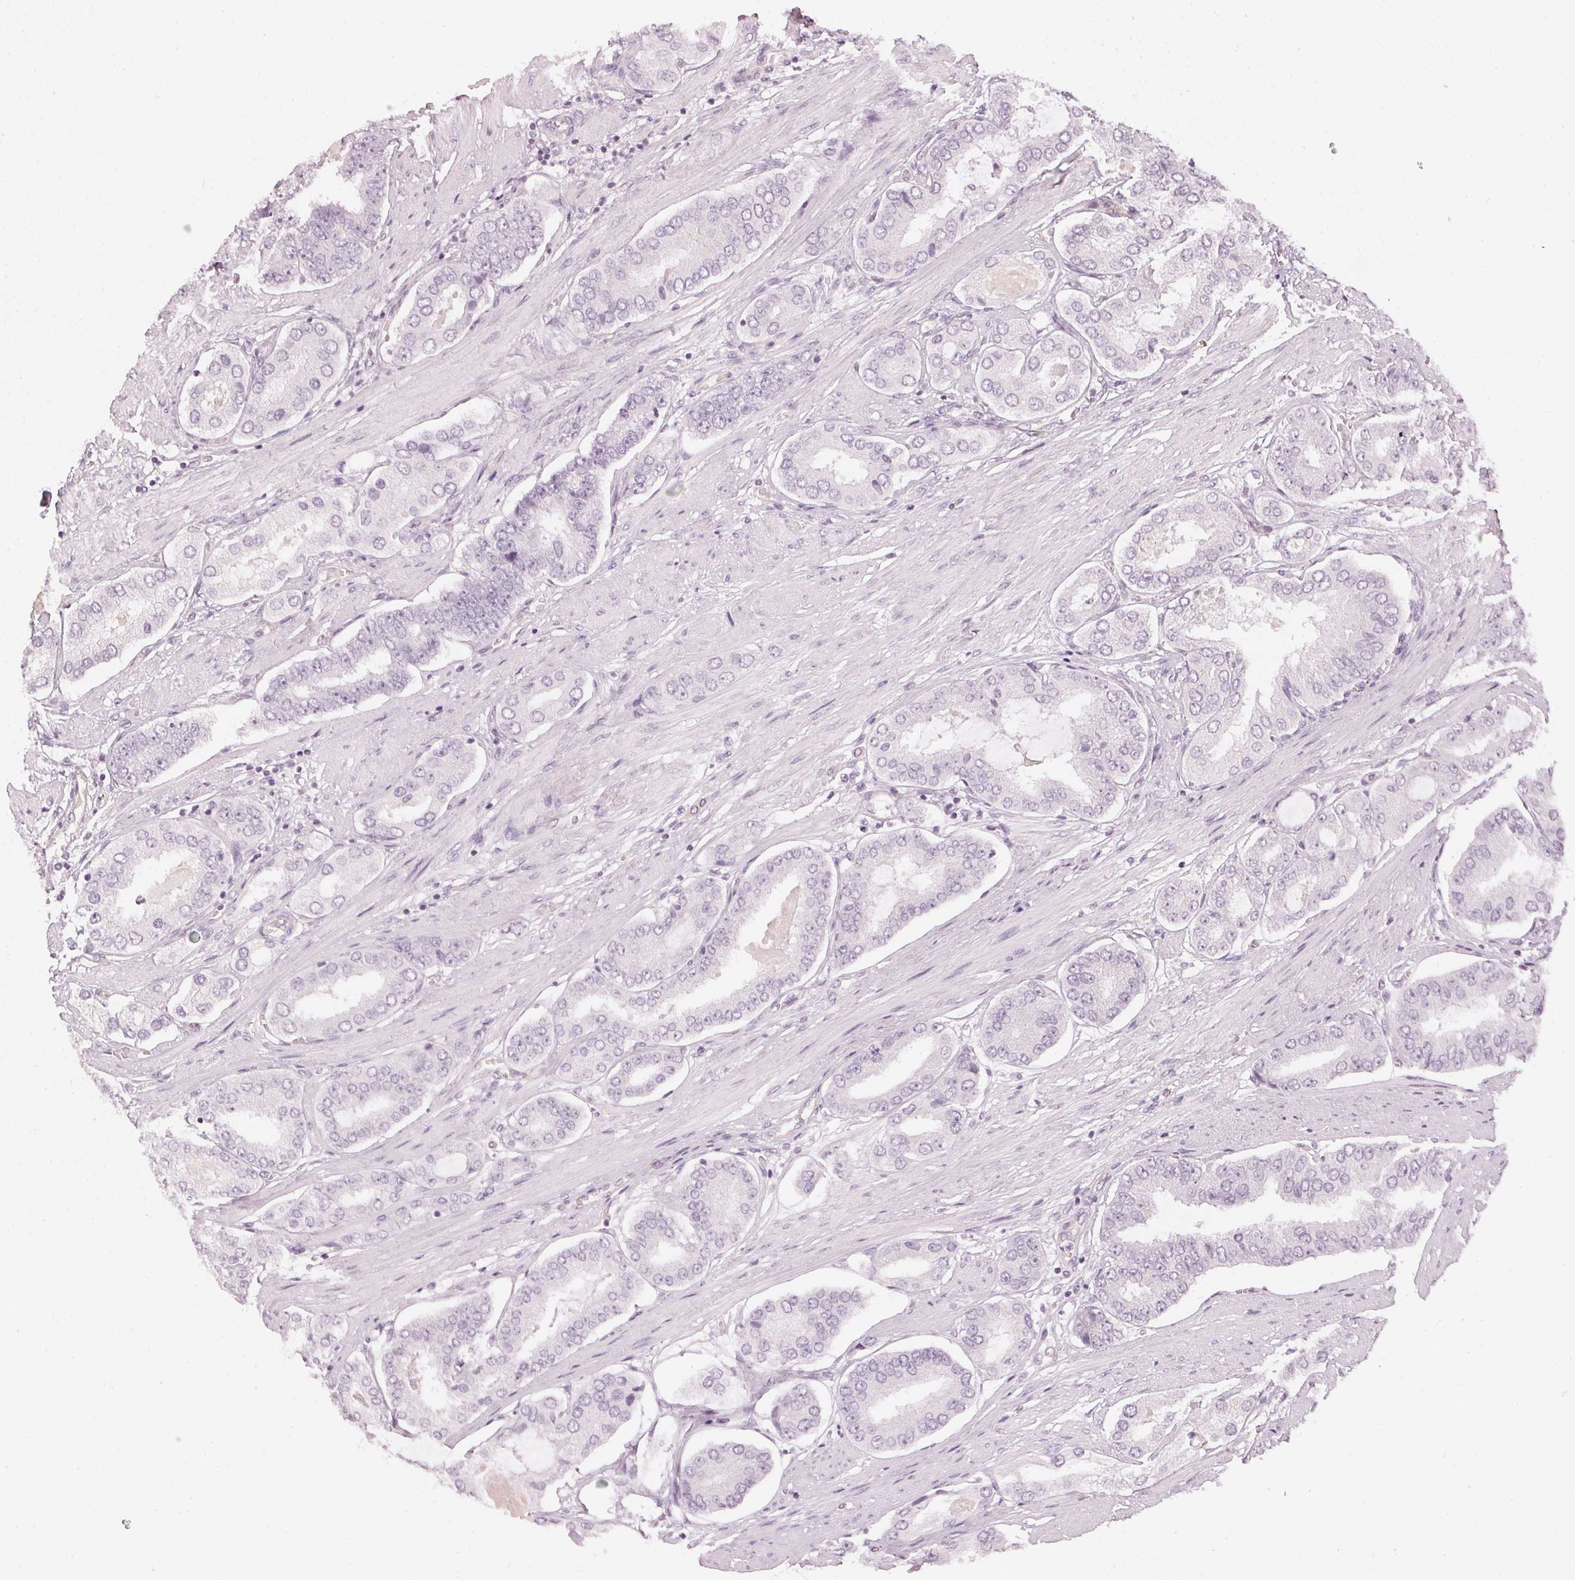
{"staining": {"intensity": "negative", "quantity": "none", "location": "none"}, "tissue": "prostate cancer", "cell_type": "Tumor cells", "image_type": "cancer", "snomed": [{"axis": "morphology", "description": "Adenocarcinoma, High grade"}, {"axis": "topography", "description": "Prostate"}], "caption": "DAB (3,3'-diaminobenzidine) immunohistochemical staining of high-grade adenocarcinoma (prostate) reveals no significant positivity in tumor cells.", "gene": "APLP1", "patient": {"sex": "male", "age": 63}}